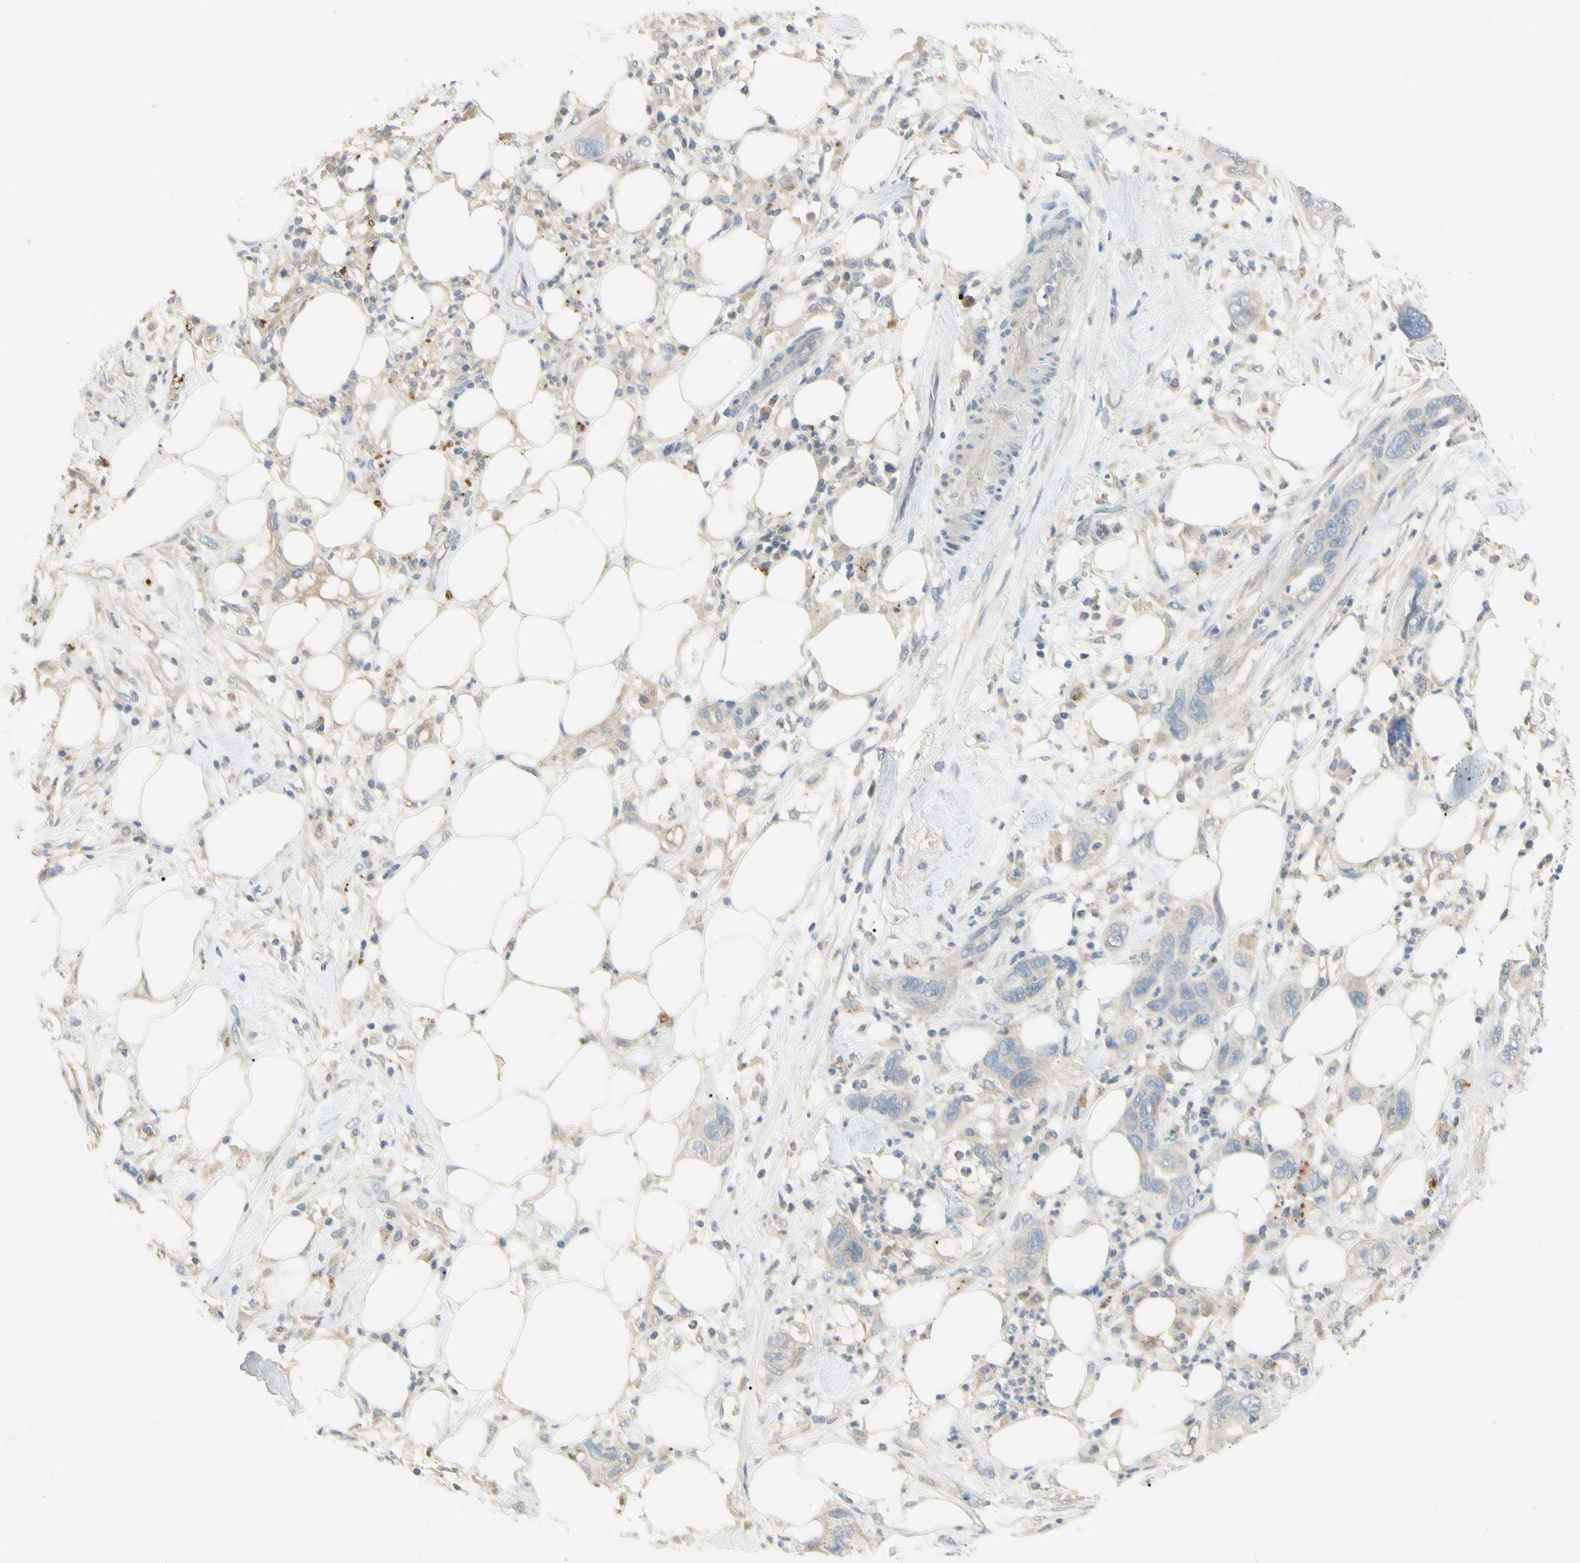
{"staining": {"intensity": "negative", "quantity": "none", "location": "none"}, "tissue": "pancreatic cancer", "cell_type": "Tumor cells", "image_type": "cancer", "snomed": [{"axis": "morphology", "description": "Adenocarcinoma, NOS"}, {"axis": "topography", "description": "Pancreas"}], "caption": "Tumor cells show no significant protein expression in adenocarcinoma (pancreatic).", "gene": "PRSS21", "patient": {"sex": "female", "age": 71}}